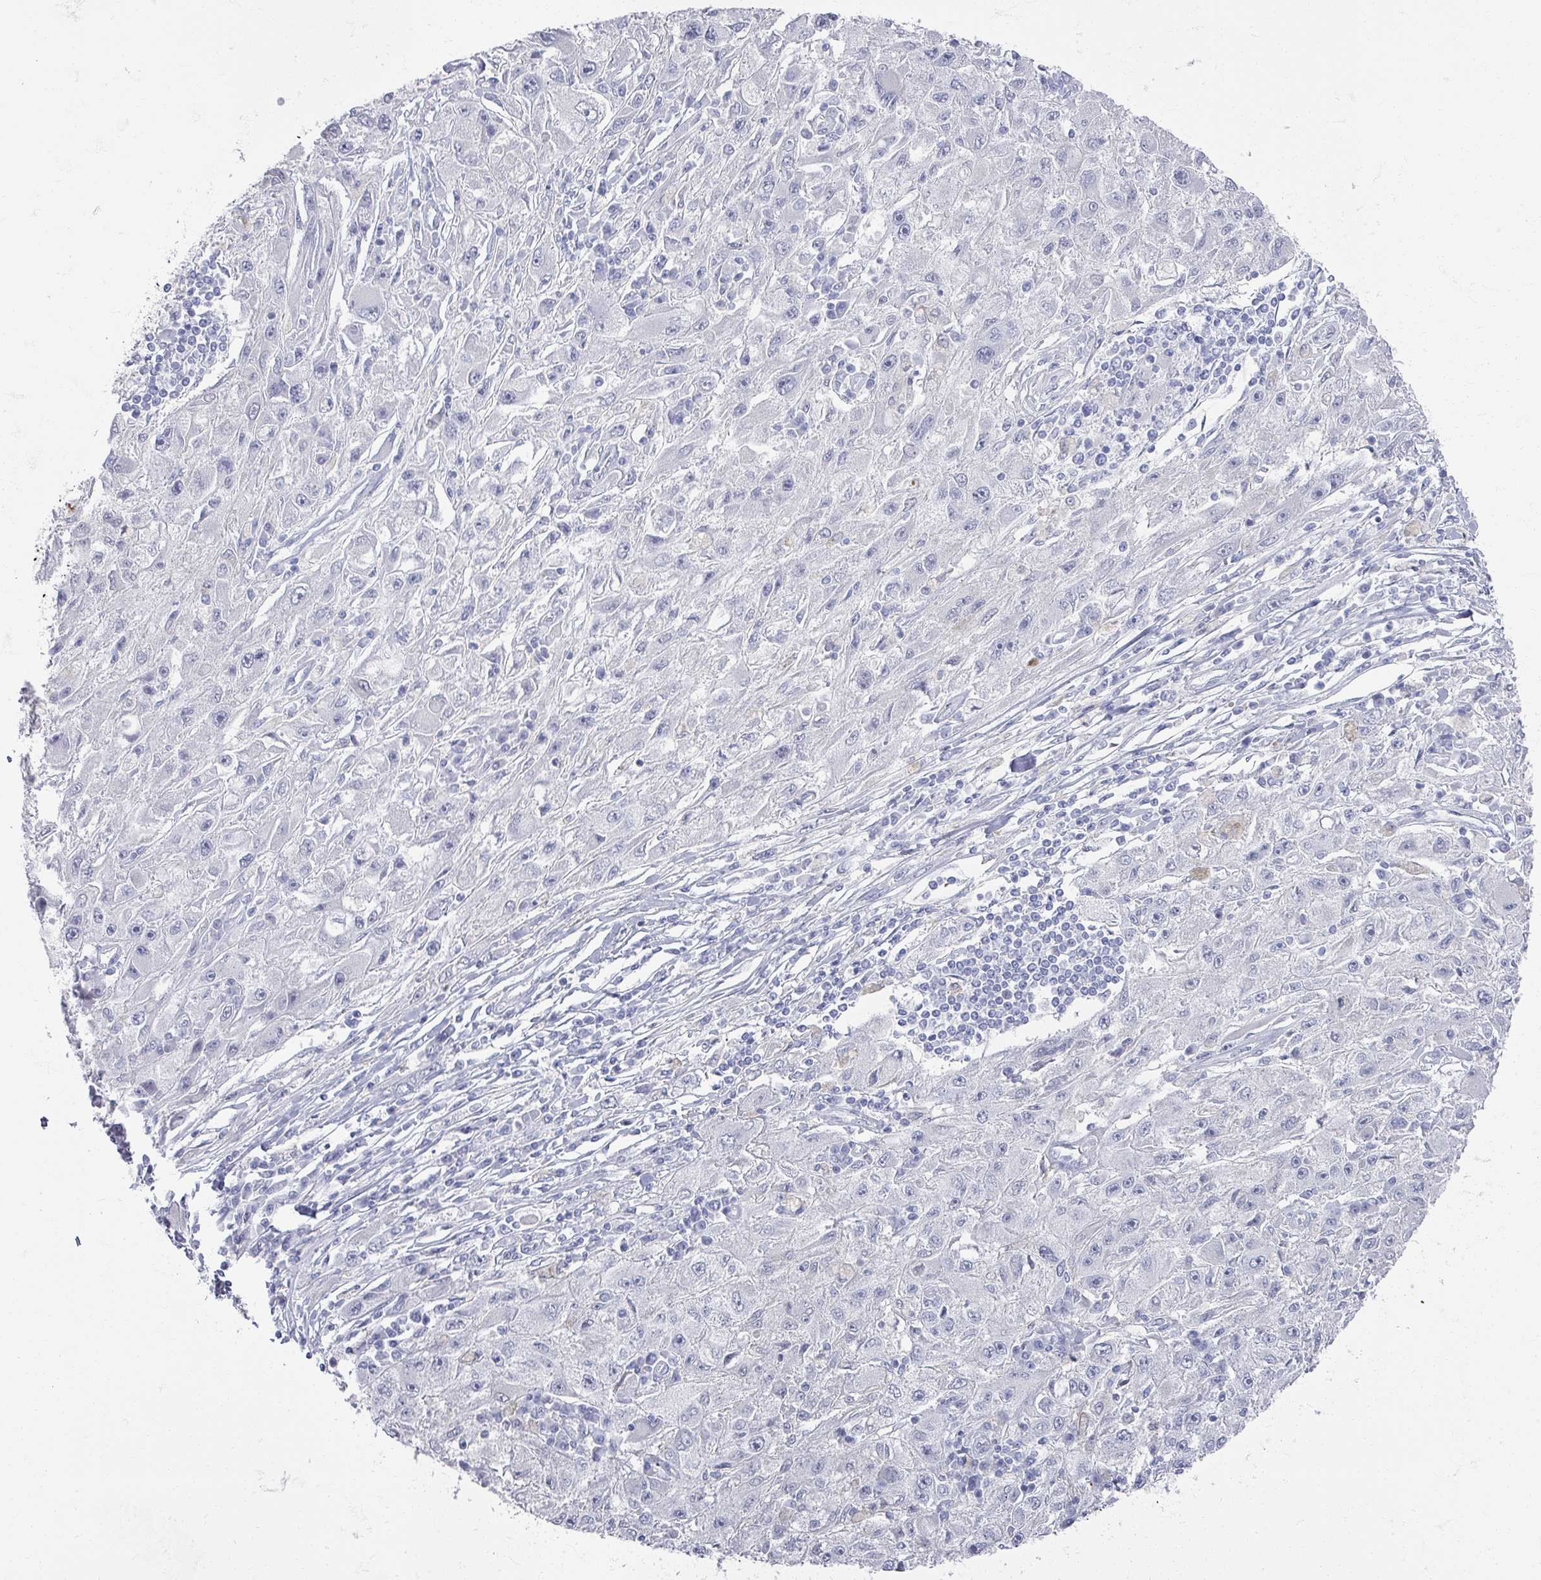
{"staining": {"intensity": "negative", "quantity": "none", "location": "none"}, "tissue": "melanoma", "cell_type": "Tumor cells", "image_type": "cancer", "snomed": [{"axis": "morphology", "description": "Malignant melanoma, Metastatic site"}, {"axis": "topography", "description": "Skin"}], "caption": "The immunohistochemistry (IHC) micrograph has no significant positivity in tumor cells of malignant melanoma (metastatic site) tissue. The staining is performed using DAB brown chromogen with nuclei counter-stained in using hematoxylin.", "gene": "OMG", "patient": {"sex": "male", "age": 53}}